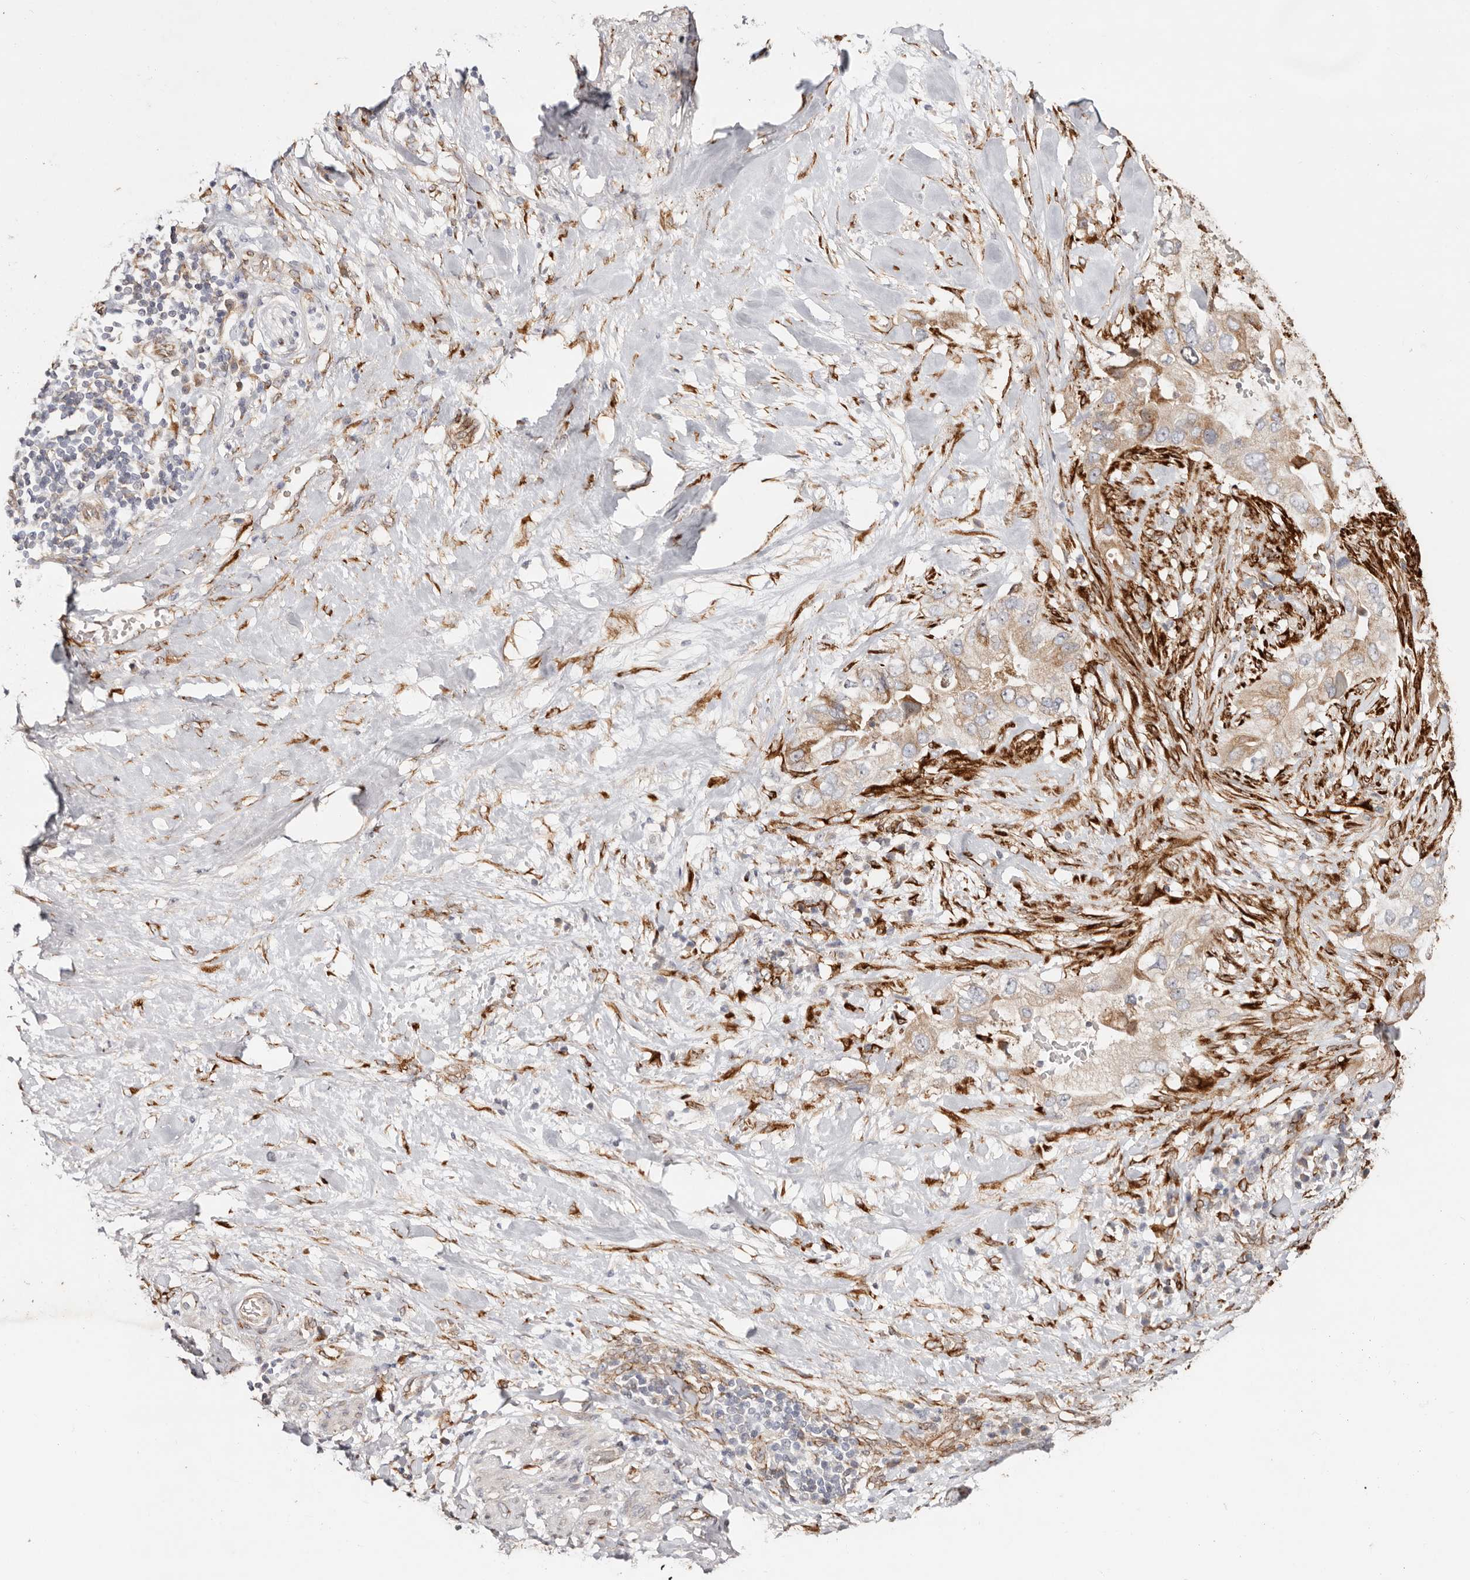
{"staining": {"intensity": "moderate", "quantity": ">75%", "location": "cytoplasmic/membranous"}, "tissue": "pancreatic cancer", "cell_type": "Tumor cells", "image_type": "cancer", "snomed": [{"axis": "morphology", "description": "Inflammation, NOS"}, {"axis": "morphology", "description": "Adenocarcinoma, NOS"}, {"axis": "topography", "description": "Pancreas"}], "caption": "The micrograph shows a brown stain indicating the presence of a protein in the cytoplasmic/membranous of tumor cells in pancreatic cancer (adenocarcinoma). (Brightfield microscopy of DAB IHC at high magnification).", "gene": "SERPINH1", "patient": {"sex": "female", "age": 56}}